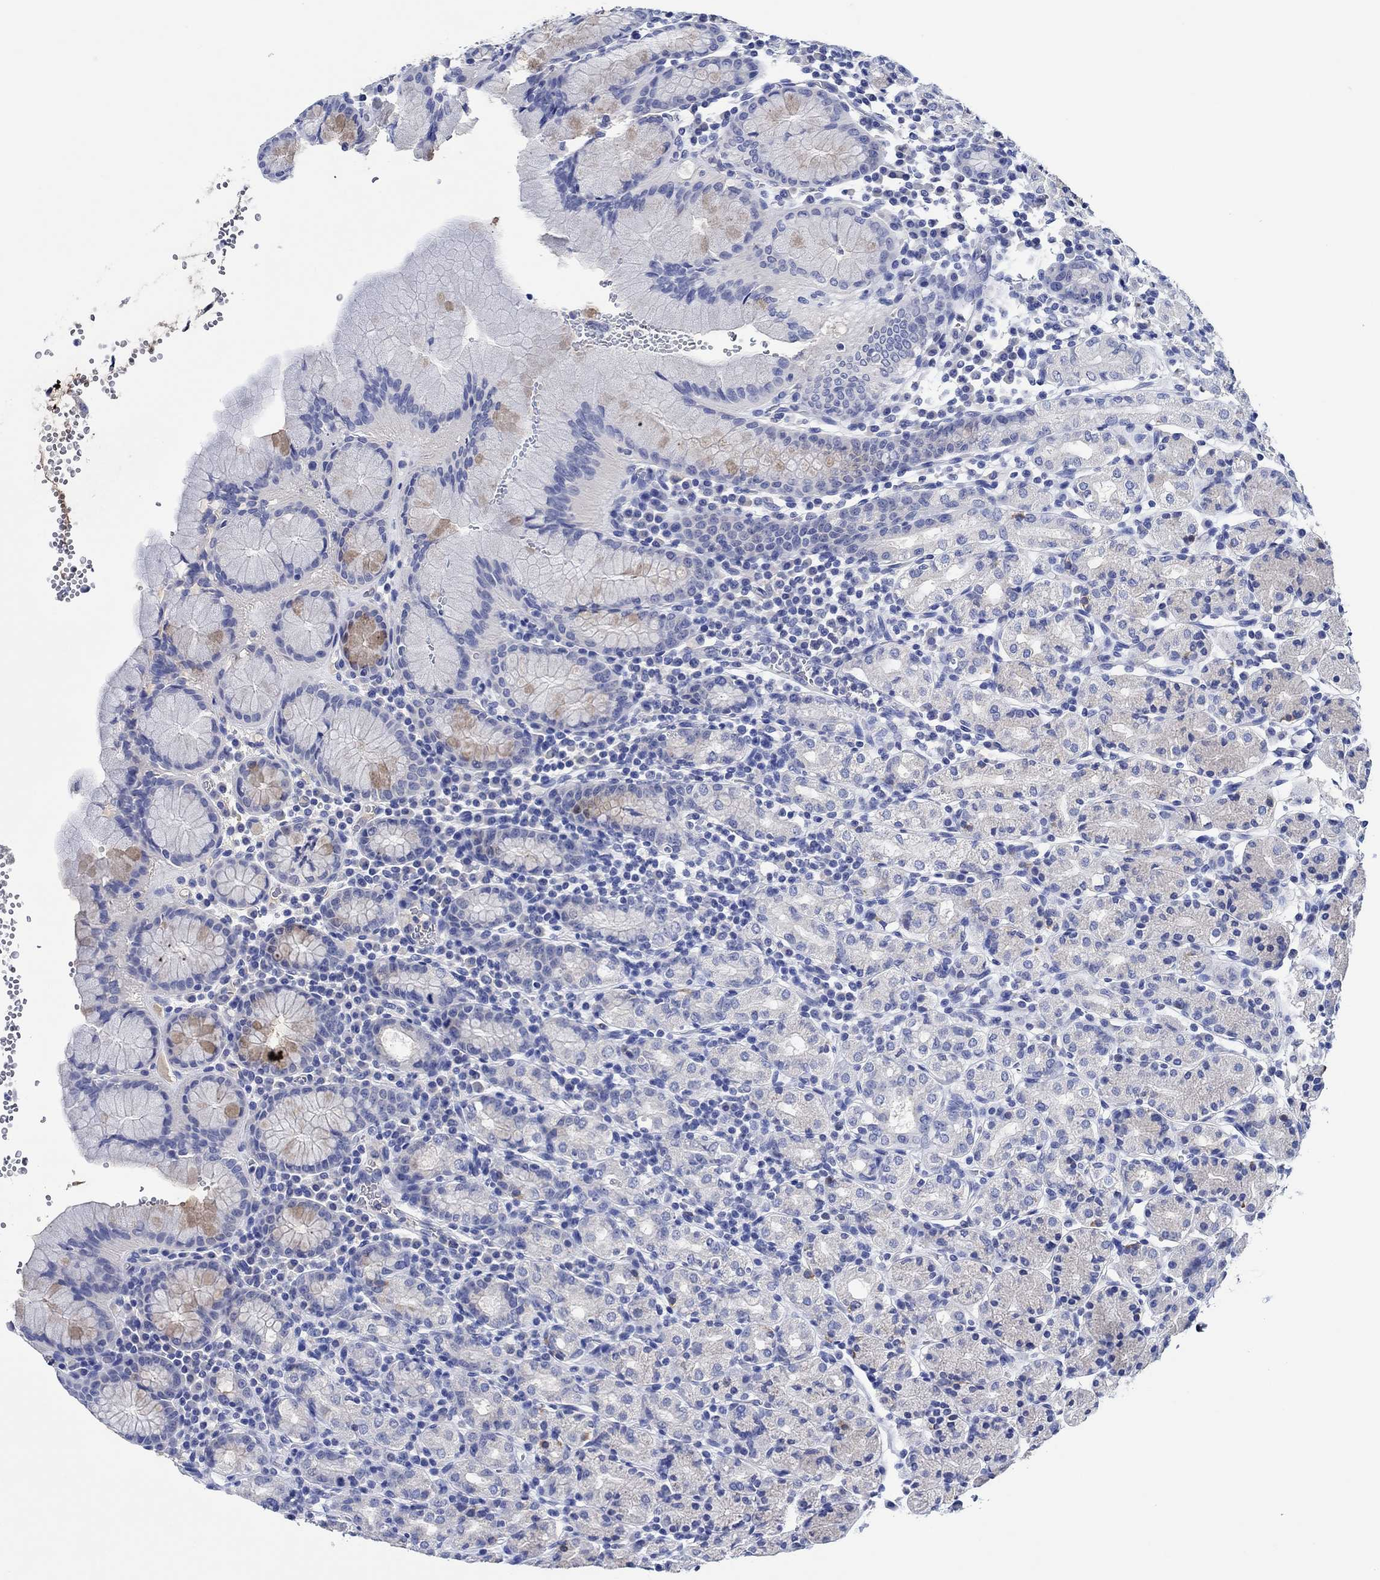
{"staining": {"intensity": "weak", "quantity": "<25%", "location": "cytoplasmic/membranous"}, "tissue": "stomach", "cell_type": "Glandular cells", "image_type": "normal", "snomed": [{"axis": "morphology", "description": "Normal tissue, NOS"}, {"axis": "topography", "description": "Stomach, upper"}, {"axis": "topography", "description": "Stomach"}], "caption": "Histopathology image shows no protein staining in glandular cells of benign stomach.", "gene": "CPNE6", "patient": {"sex": "male", "age": 62}}